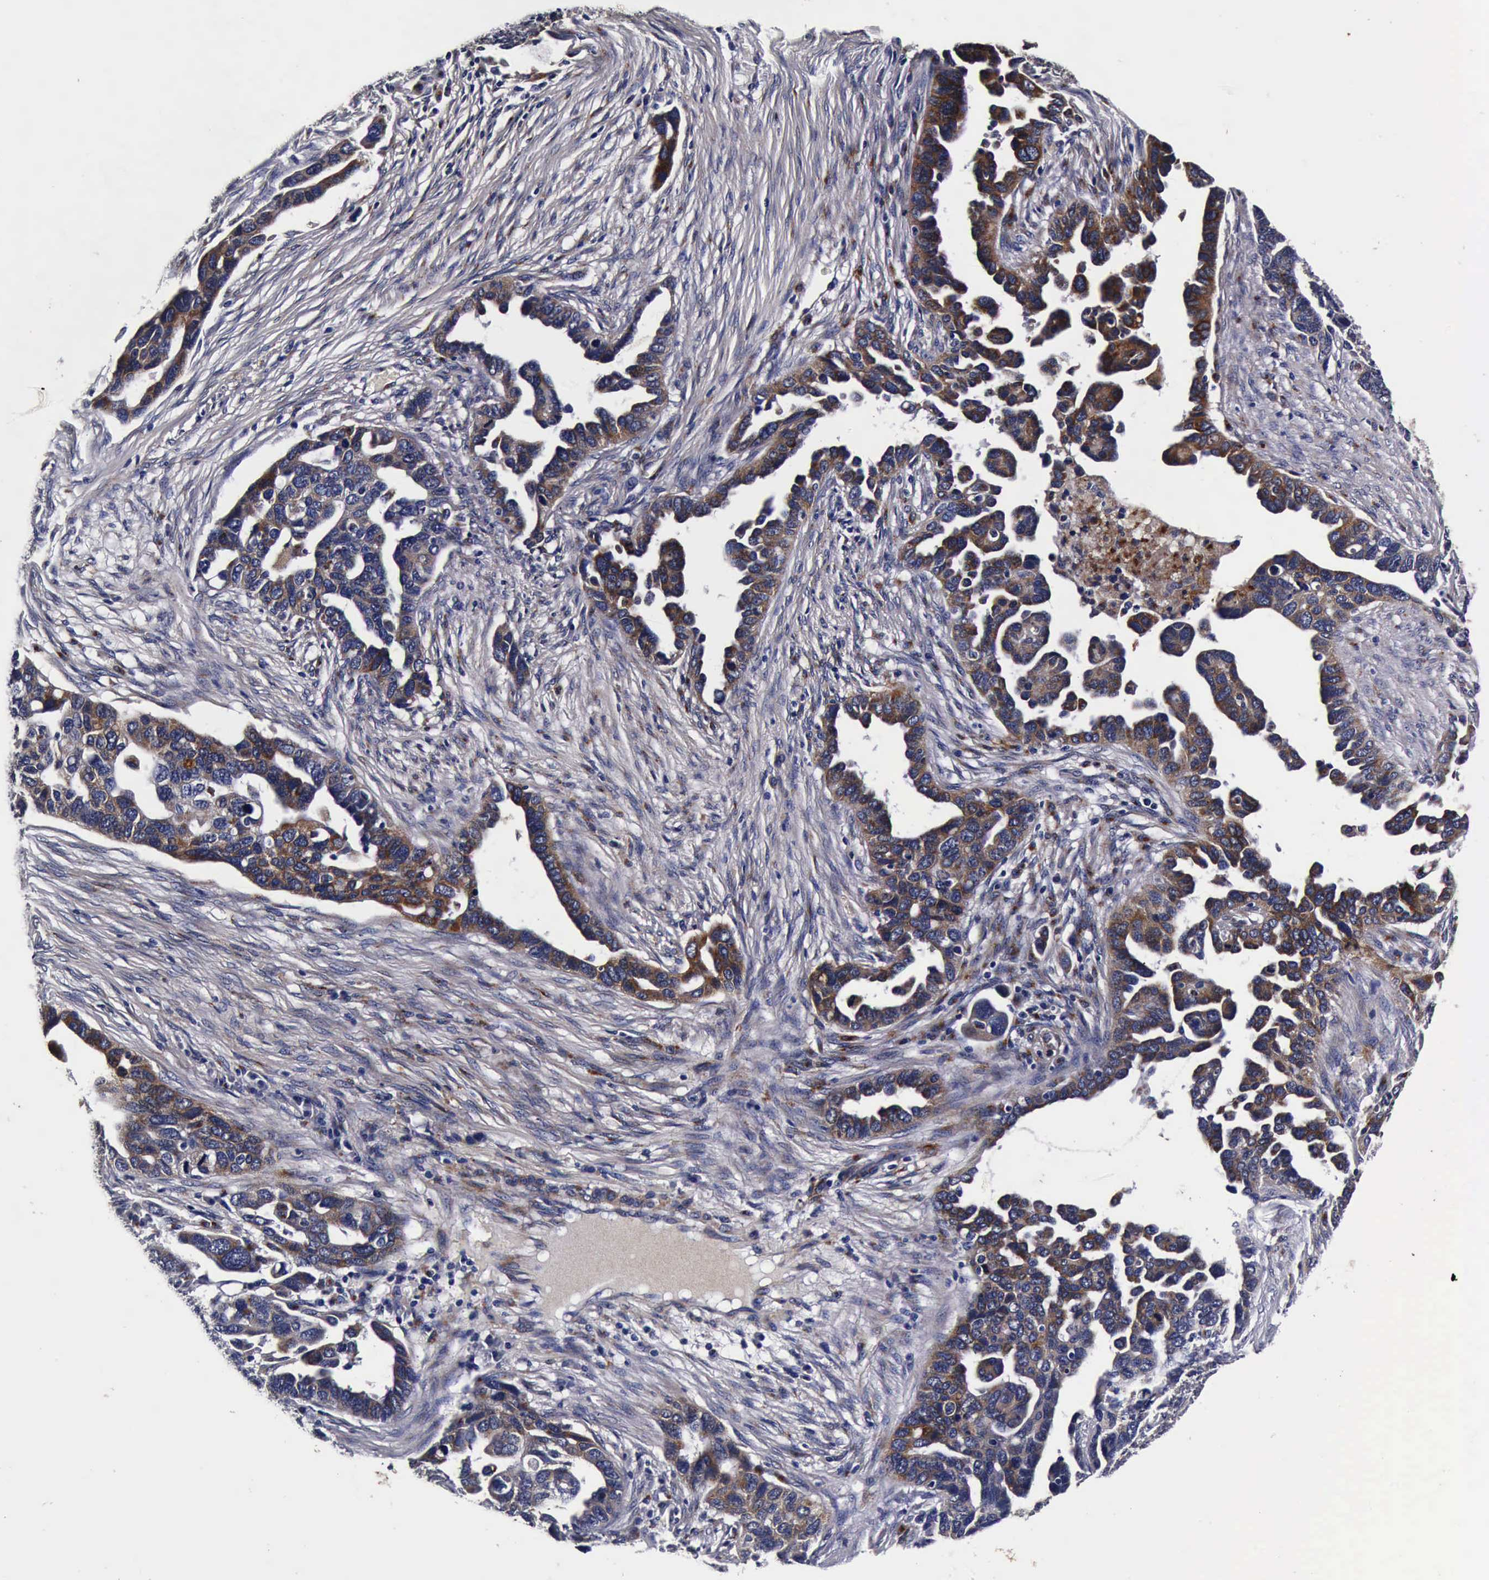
{"staining": {"intensity": "moderate", "quantity": ">75%", "location": "cytoplasmic/membranous"}, "tissue": "ovarian cancer", "cell_type": "Tumor cells", "image_type": "cancer", "snomed": [{"axis": "morphology", "description": "Cystadenocarcinoma, serous, NOS"}, {"axis": "topography", "description": "Ovary"}], "caption": "DAB (3,3'-diaminobenzidine) immunohistochemical staining of human ovarian serous cystadenocarcinoma exhibits moderate cytoplasmic/membranous protein positivity in approximately >75% of tumor cells.", "gene": "CST3", "patient": {"sex": "female", "age": 54}}